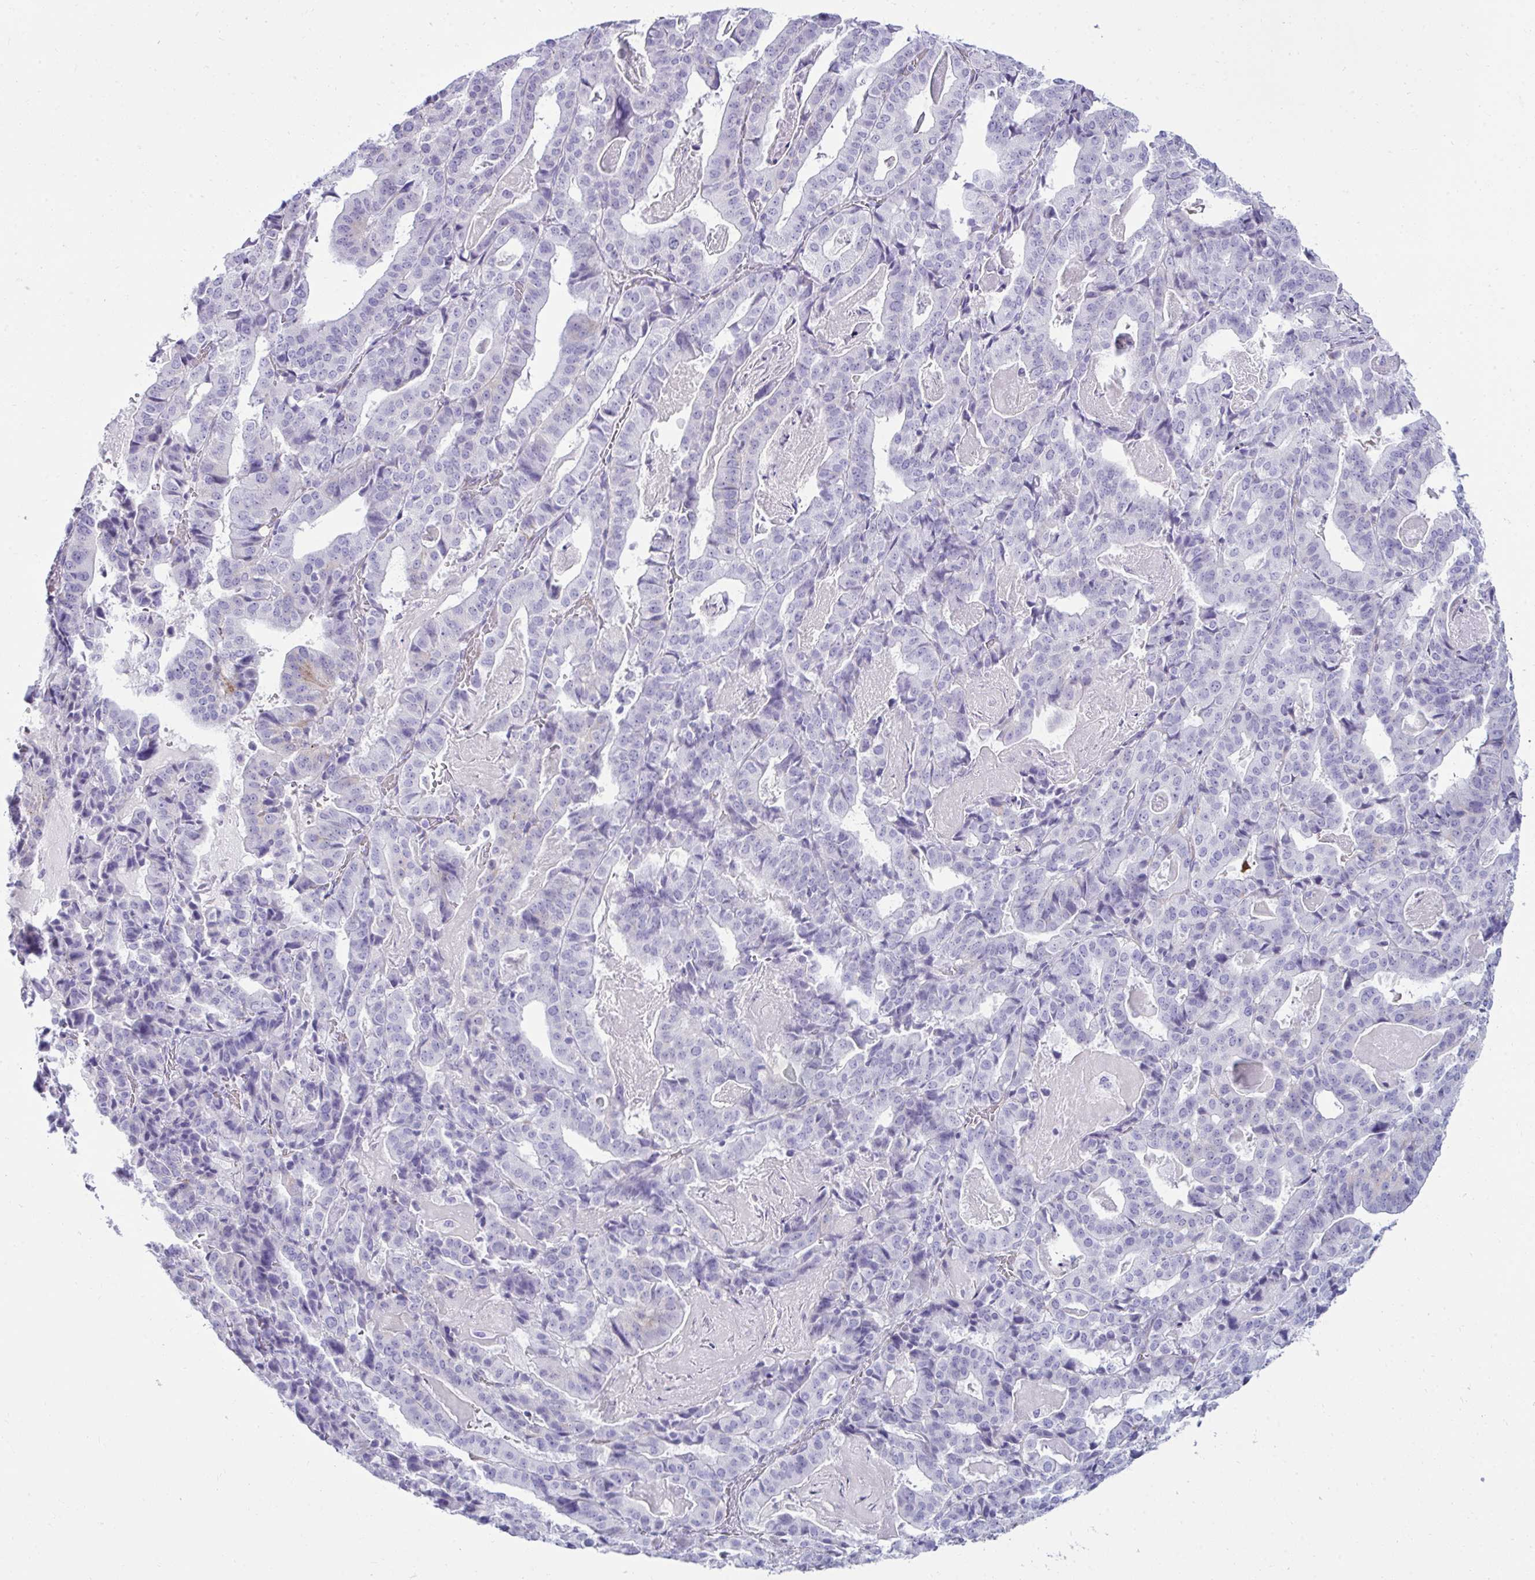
{"staining": {"intensity": "negative", "quantity": "none", "location": "none"}, "tissue": "stomach cancer", "cell_type": "Tumor cells", "image_type": "cancer", "snomed": [{"axis": "morphology", "description": "Adenocarcinoma, NOS"}, {"axis": "topography", "description": "Stomach"}], "caption": "This is an immunohistochemistry image of stomach cancer. There is no positivity in tumor cells.", "gene": "UBL3", "patient": {"sex": "male", "age": 48}}